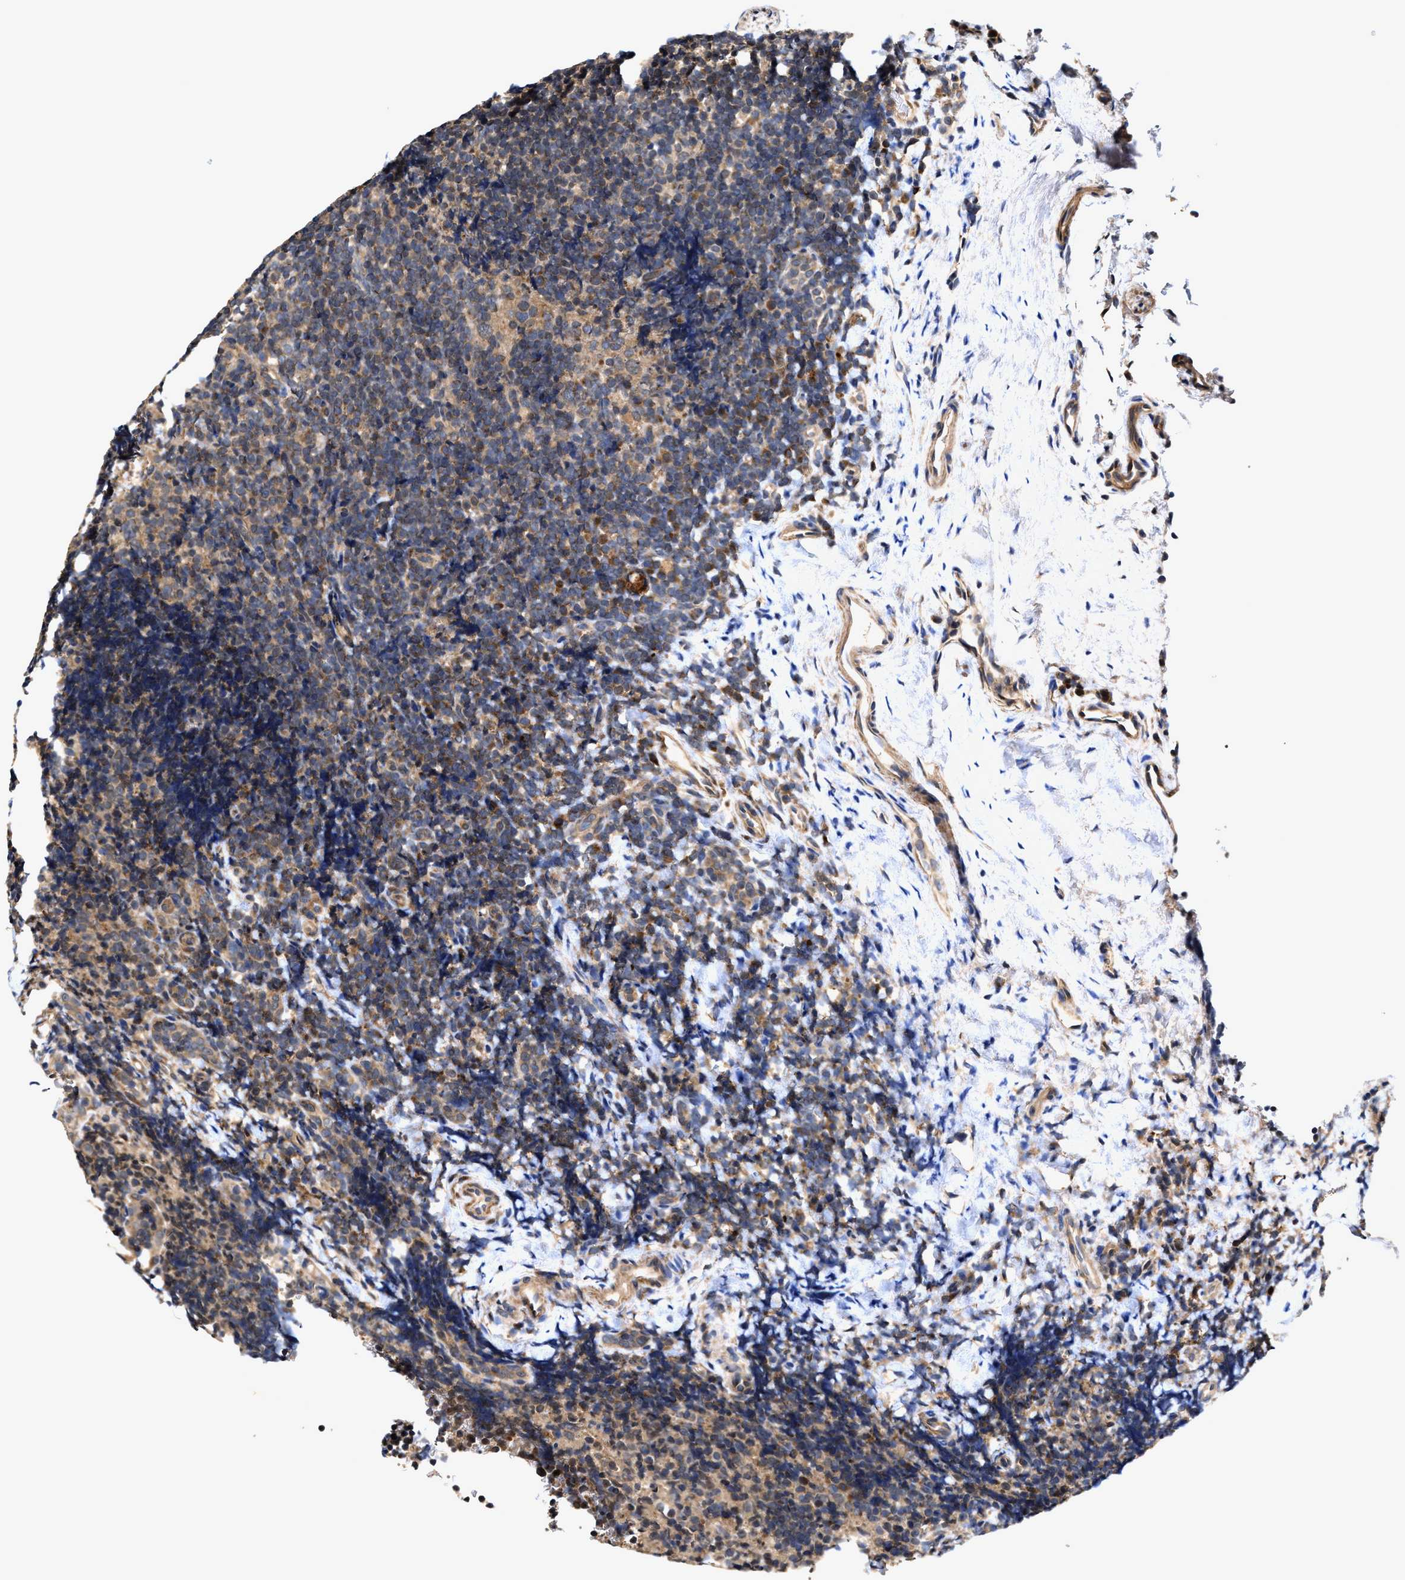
{"staining": {"intensity": "weak", "quantity": "25%-75%", "location": "cytoplasmic/membranous"}, "tissue": "tonsil", "cell_type": "Germinal center cells", "image_type": "normal", "snomed": [{"axis": "morphology", "description": "Normal tissue, NOS"}, {"axis": "topography", "description": "Tonsil"}], "caption": "Germinal center cells demonstrate weak cytoplasmic/membranous staining in approximately 25%-75% of cells in benign tonsil.", "gene": "EFNA4", "patient": {"sex": "male", "age": 37}}